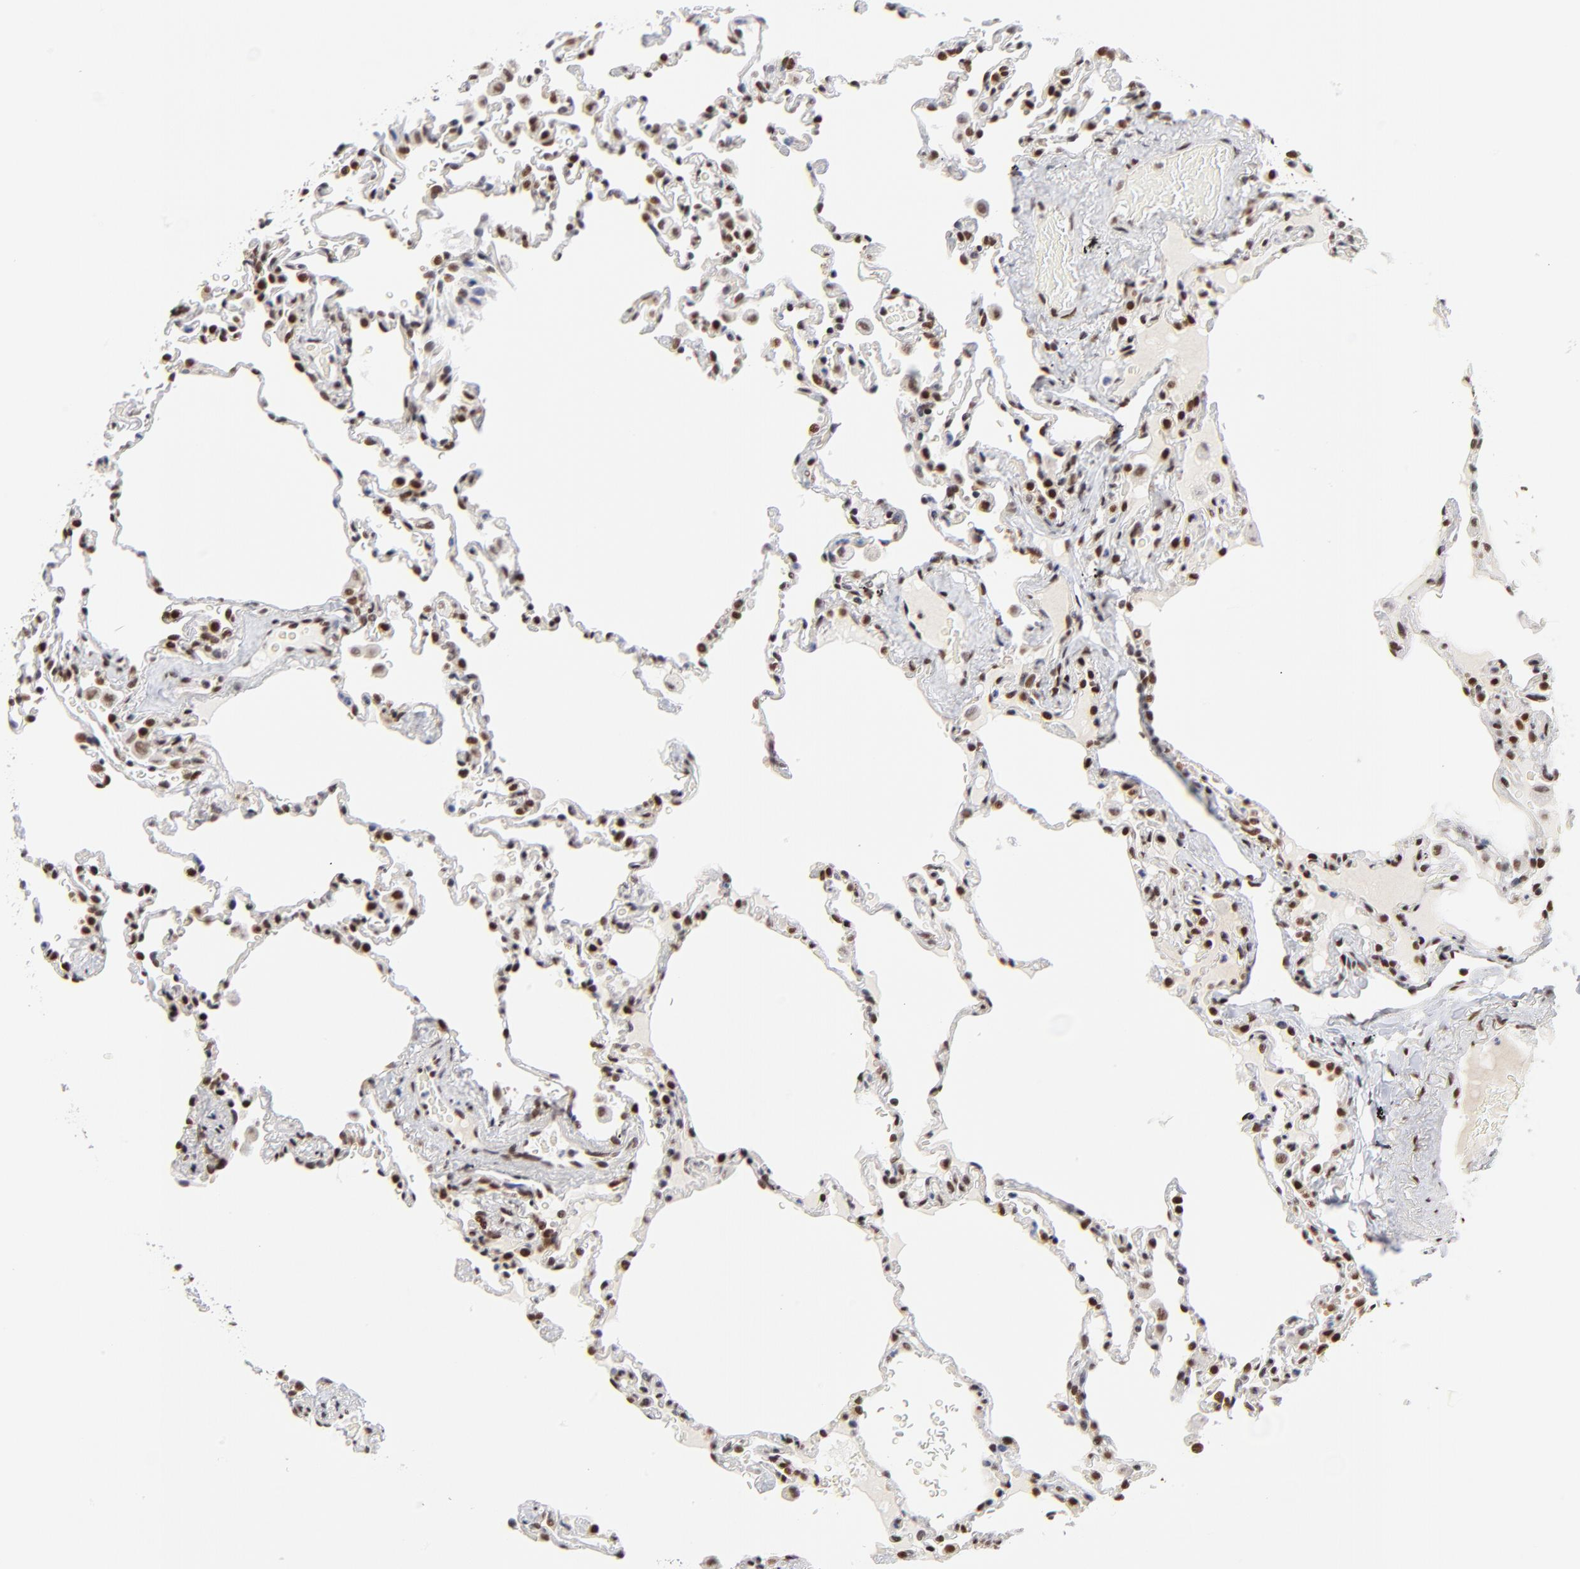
{"staining": {"intensity": "strong", "quantity": ">75%", "location": "nuclear"}, "tissue": "lung", "cell_type": "Alveolar cells", "image_type": "normal", "snomed": [{"axis": "morphology", "description": "Normal tissue, NOS"}, {"axis": "topography", "description": "Lung"}], "caption": "IHC of unremarkable human lung shows high levels of strong nuclear staining in about >75% of alveolar cells.", "gene": "ZMYM3", "patient": {"sex": "male", "age": 59}}